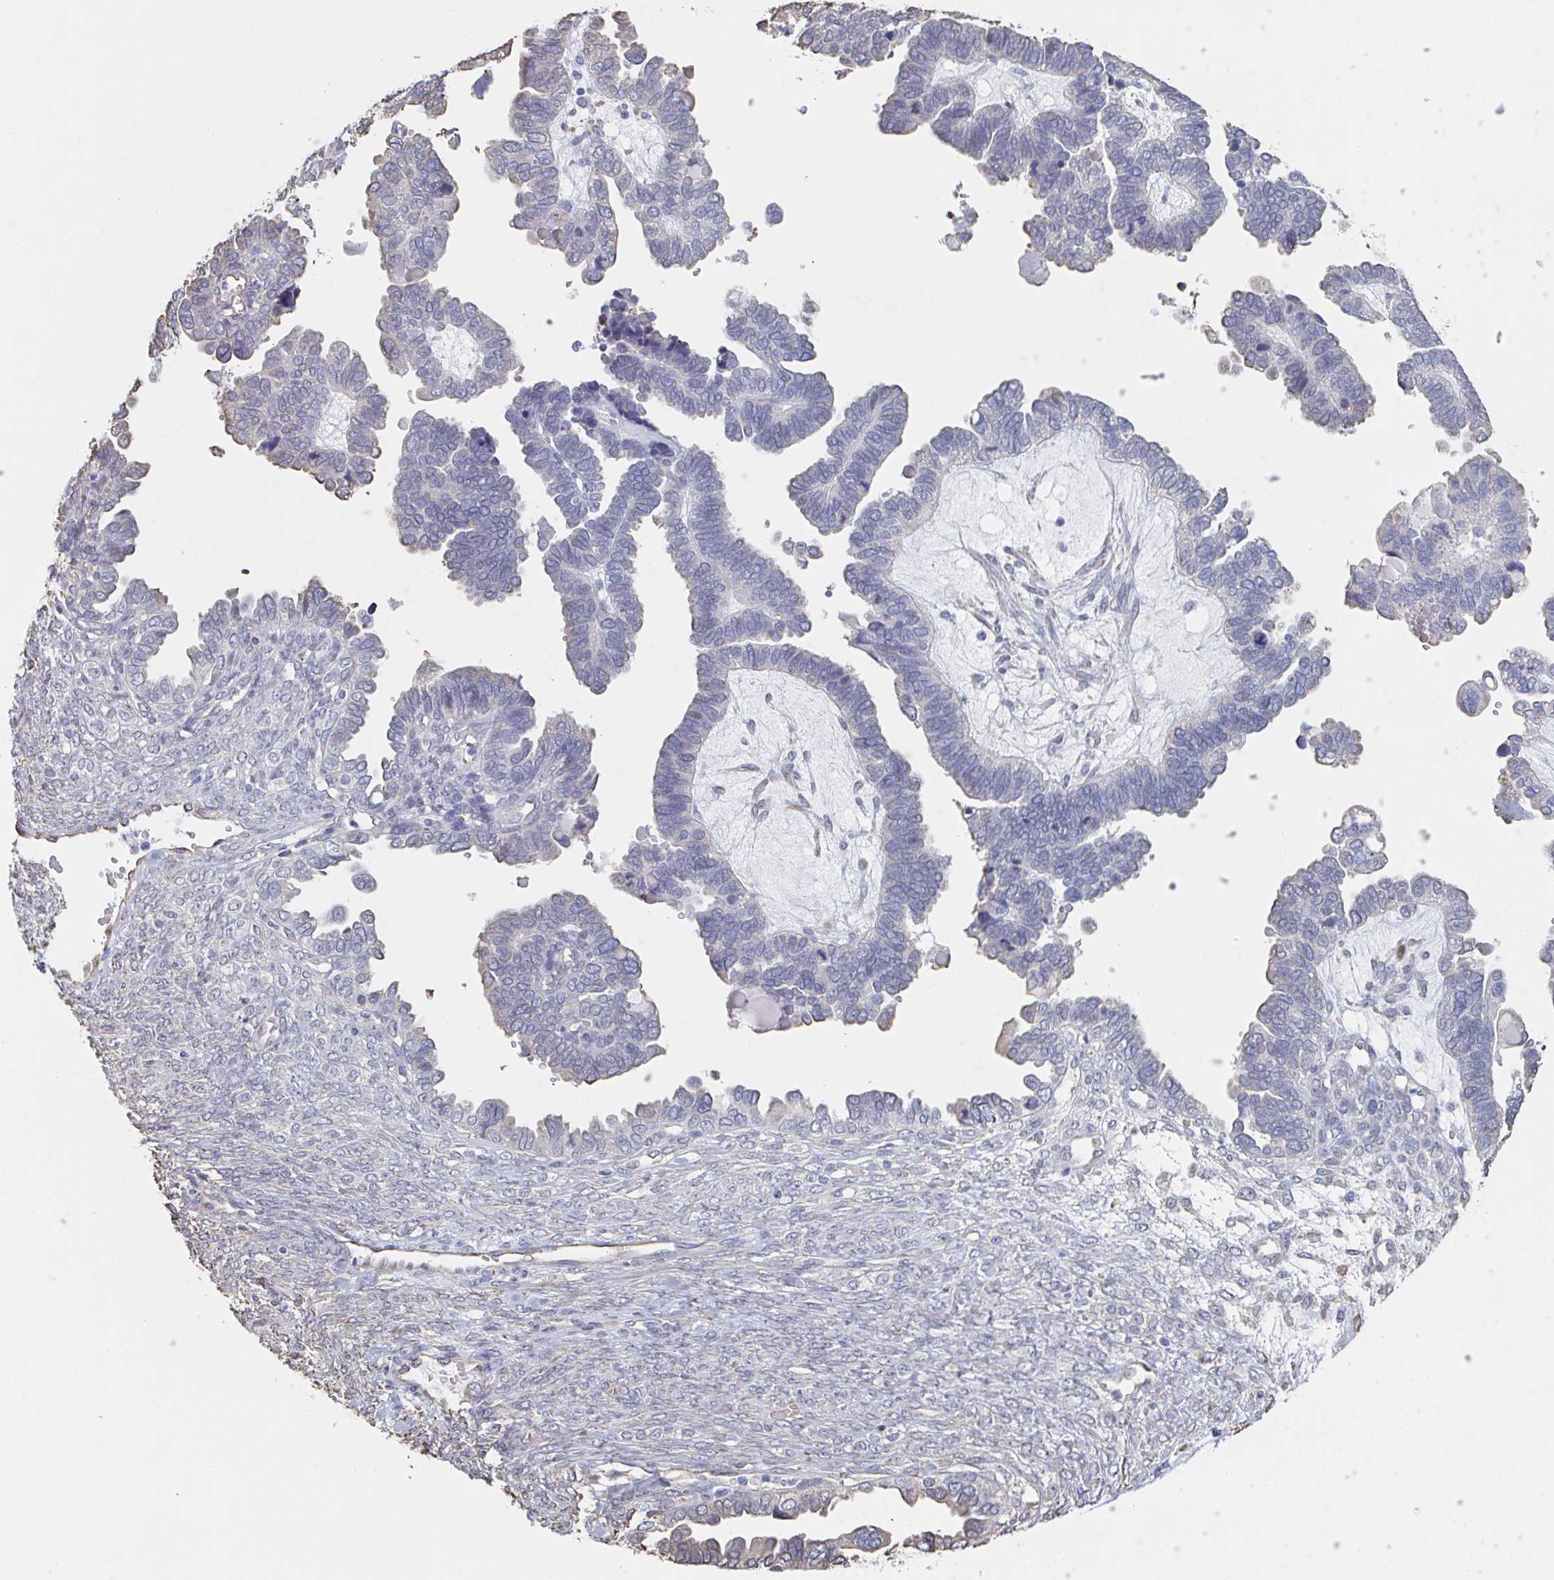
{"staining": {"intensity": "negative", "quantity": "none", "location": "none"}, "tissue": "ovarian cancer", "cell_type": "Tumor cells", "image_type": "cancer", "snomed": [{"axis": "morphology", "description": "Cystadenocarcinoma, serous, NOS"}, {"axis": "topography", "description": "Ovary"}], "caption": "The immunohistochemistry image has no significant positivity in tumor cells of ovarian cancer tissue.", "gene": "RAB5IF", "patient": {"sex": "female", "age": 51}}